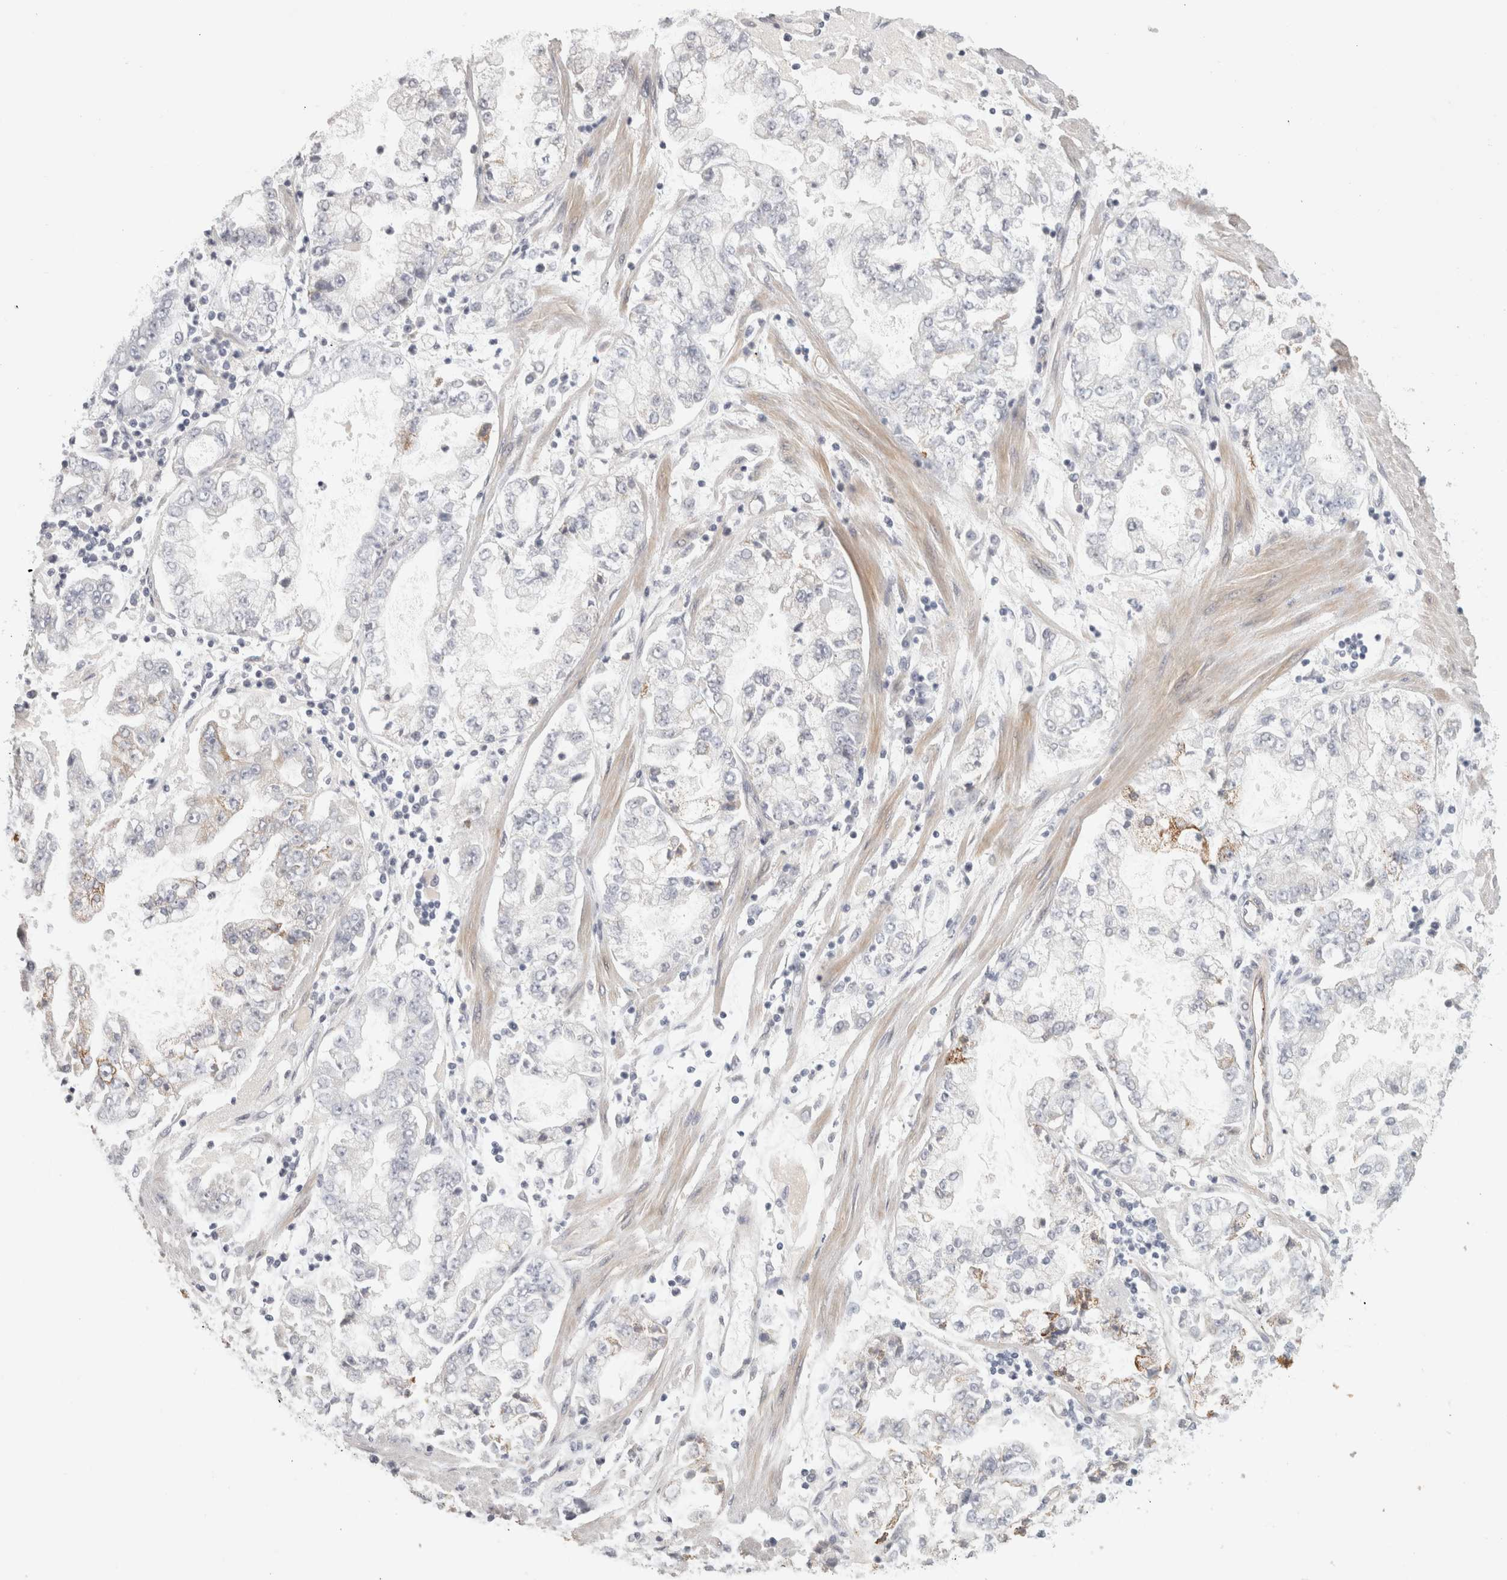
{"staining": {"intensity": "weak", "quantity": "<25%", "location": "cytoplasmic/membranous"}, "tissue": "stomach cancer", "cell_type": "Tumor cells", "image_type": "cancer", "snomed": [{"axis": "morphology", "description": "Adenocarcinoma, NOS"}, {"axis": "topography", "description": "Stomach"}], "caption": "A photomicrograph of stomach cancer stained for a protein reveals no brown staining in tumor cells.", "gene": "FBLIM1", "patient": {"sex": "male", "age": 76}}